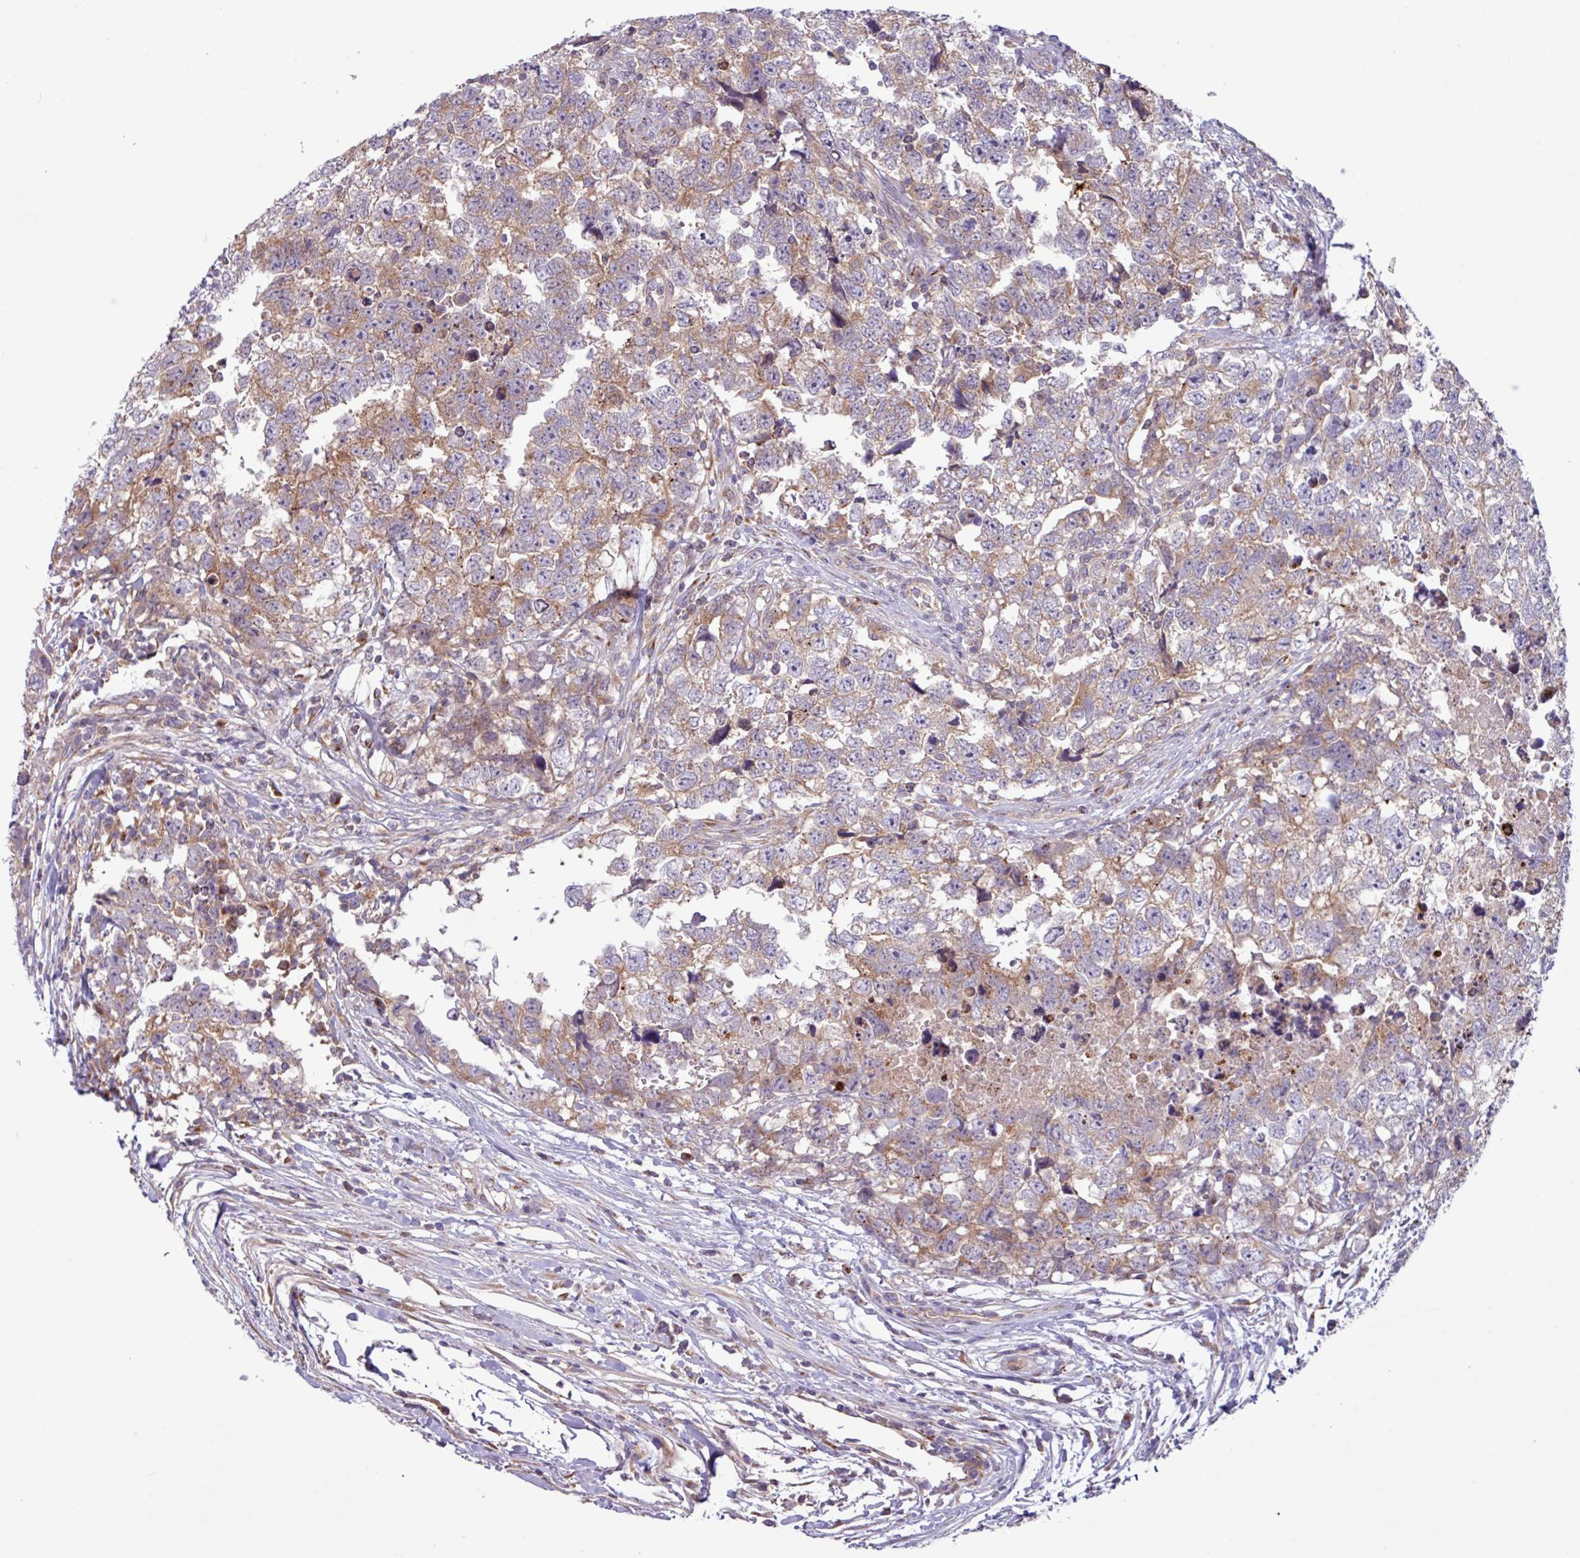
{"staining": {"intensity": "moderate", "quantity": "25%-75%", "location": "cytoplasmic/membranous"}, "tissue": "testis cancer", "cell_type": "Tumor cells", "image_type": "cancer", "snomed": [{"axis": "morphology", "description": "Carcinoma, Embryonal, NOS"}, {"axis": "topography", "description": "Testis"}], "caption": "Brown immunohistochemical staining in human testis cancer (embryonal carcinoma) shows moderate cytoplasmic/membranous staining in about 25%-75% of tumor cells.", "gene": "RAB19", "patient": {"sex": "male", "age": 22}}